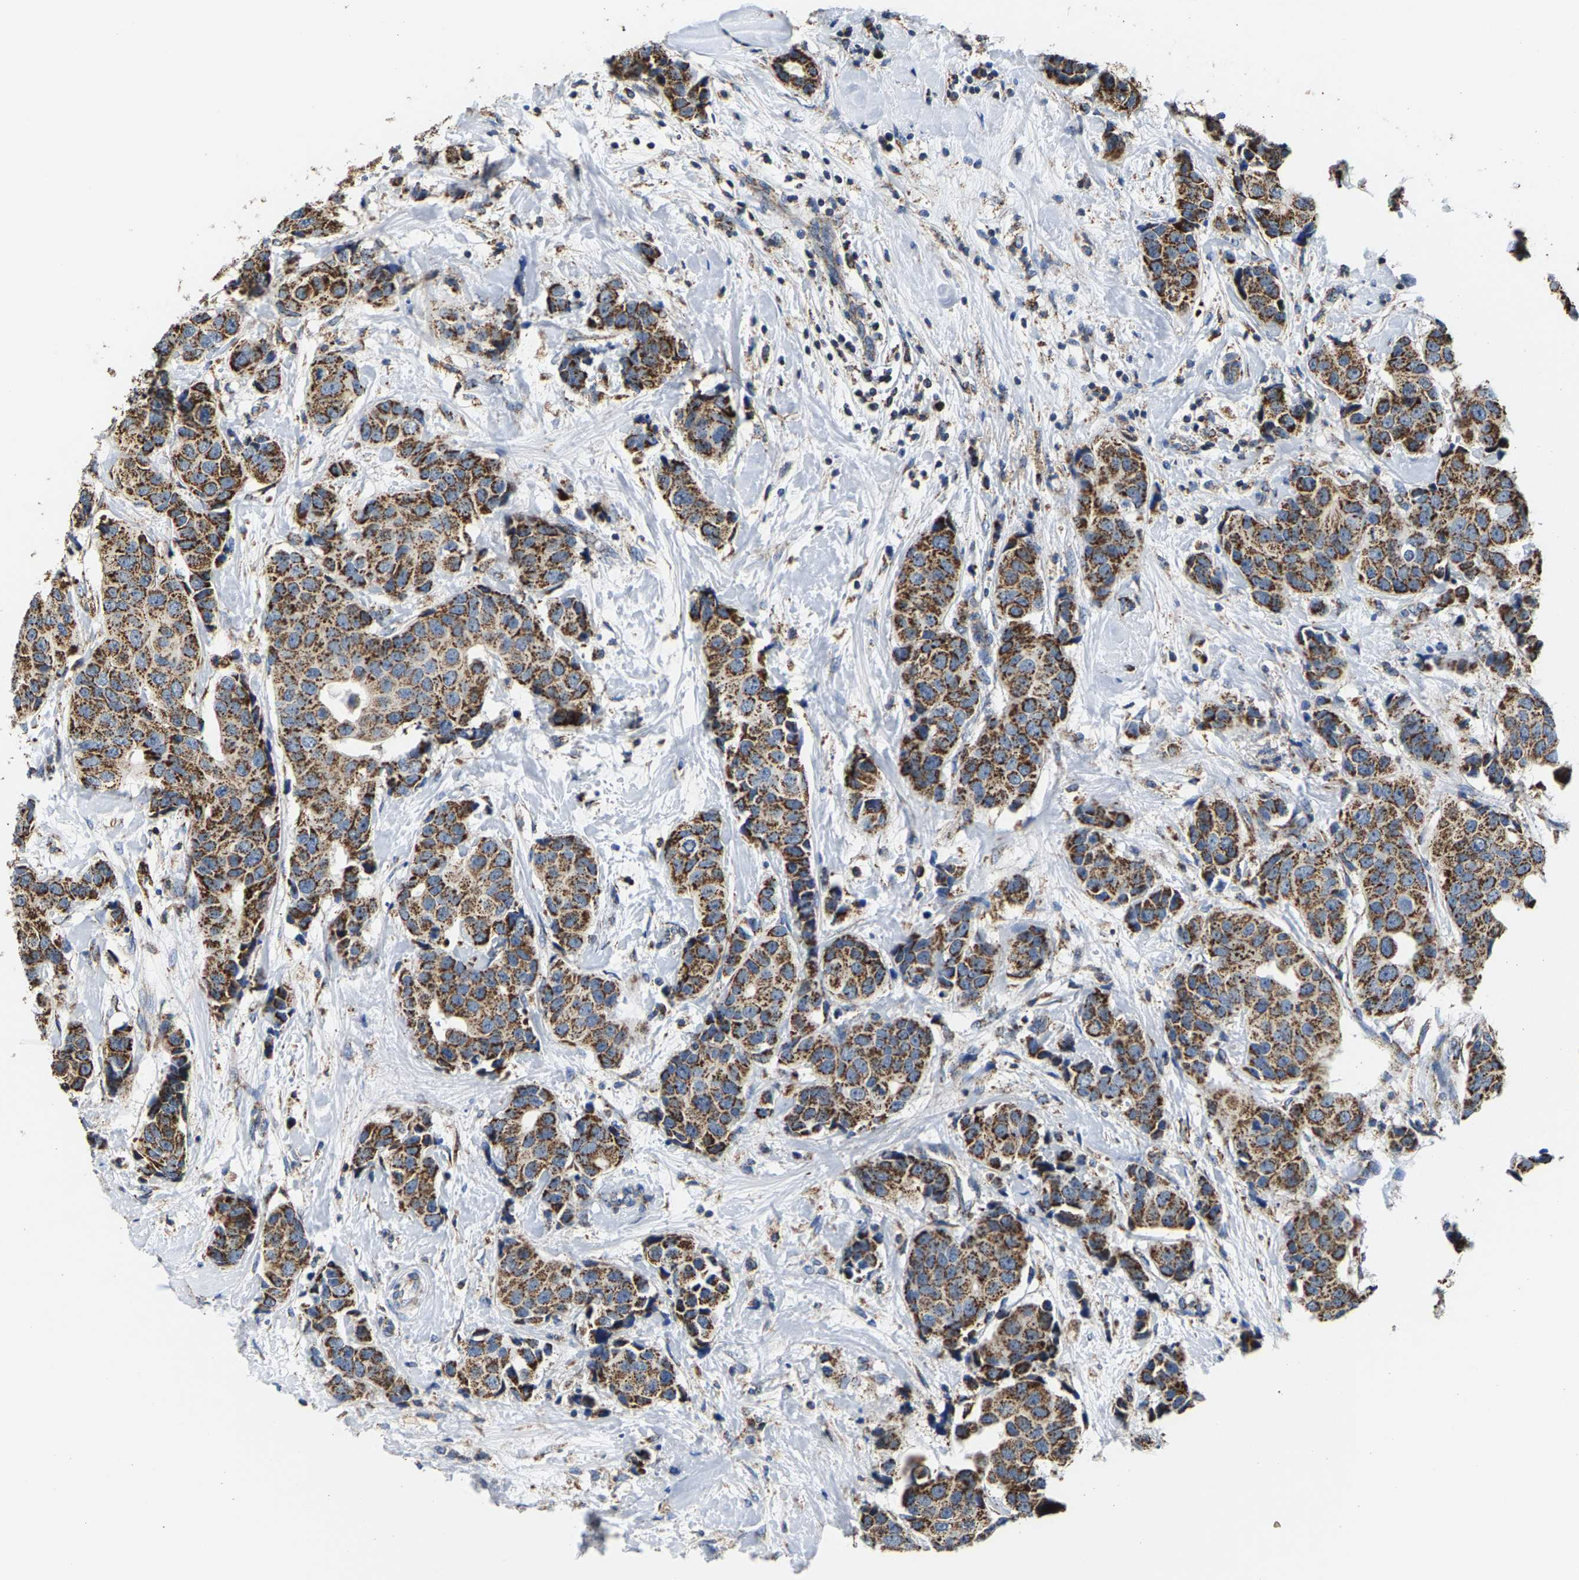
{"staining": {"intensity": "moderate", "quantity": ">75%", "location": "cytoplasmic/membranous"}, "tissue": "breast cancer", "cell_type": "Tumor cells", "image_type": "cancer", "snomed": [{"axis": "morphology", "description": "Normal tissue, NOS"}, {"axis": "morphology", "description": "Duct carcinoma"}, {"axis": "topography", "description": "Breast"}], "caption": "Moderate cytoplasmic/membranous positivity for a protein is present in about >75% of tumor cells of breast cancer using immunohistochemistry (IHC).", "gene": "SHMT2", "patient": {"sex": "female", "age": 39}}